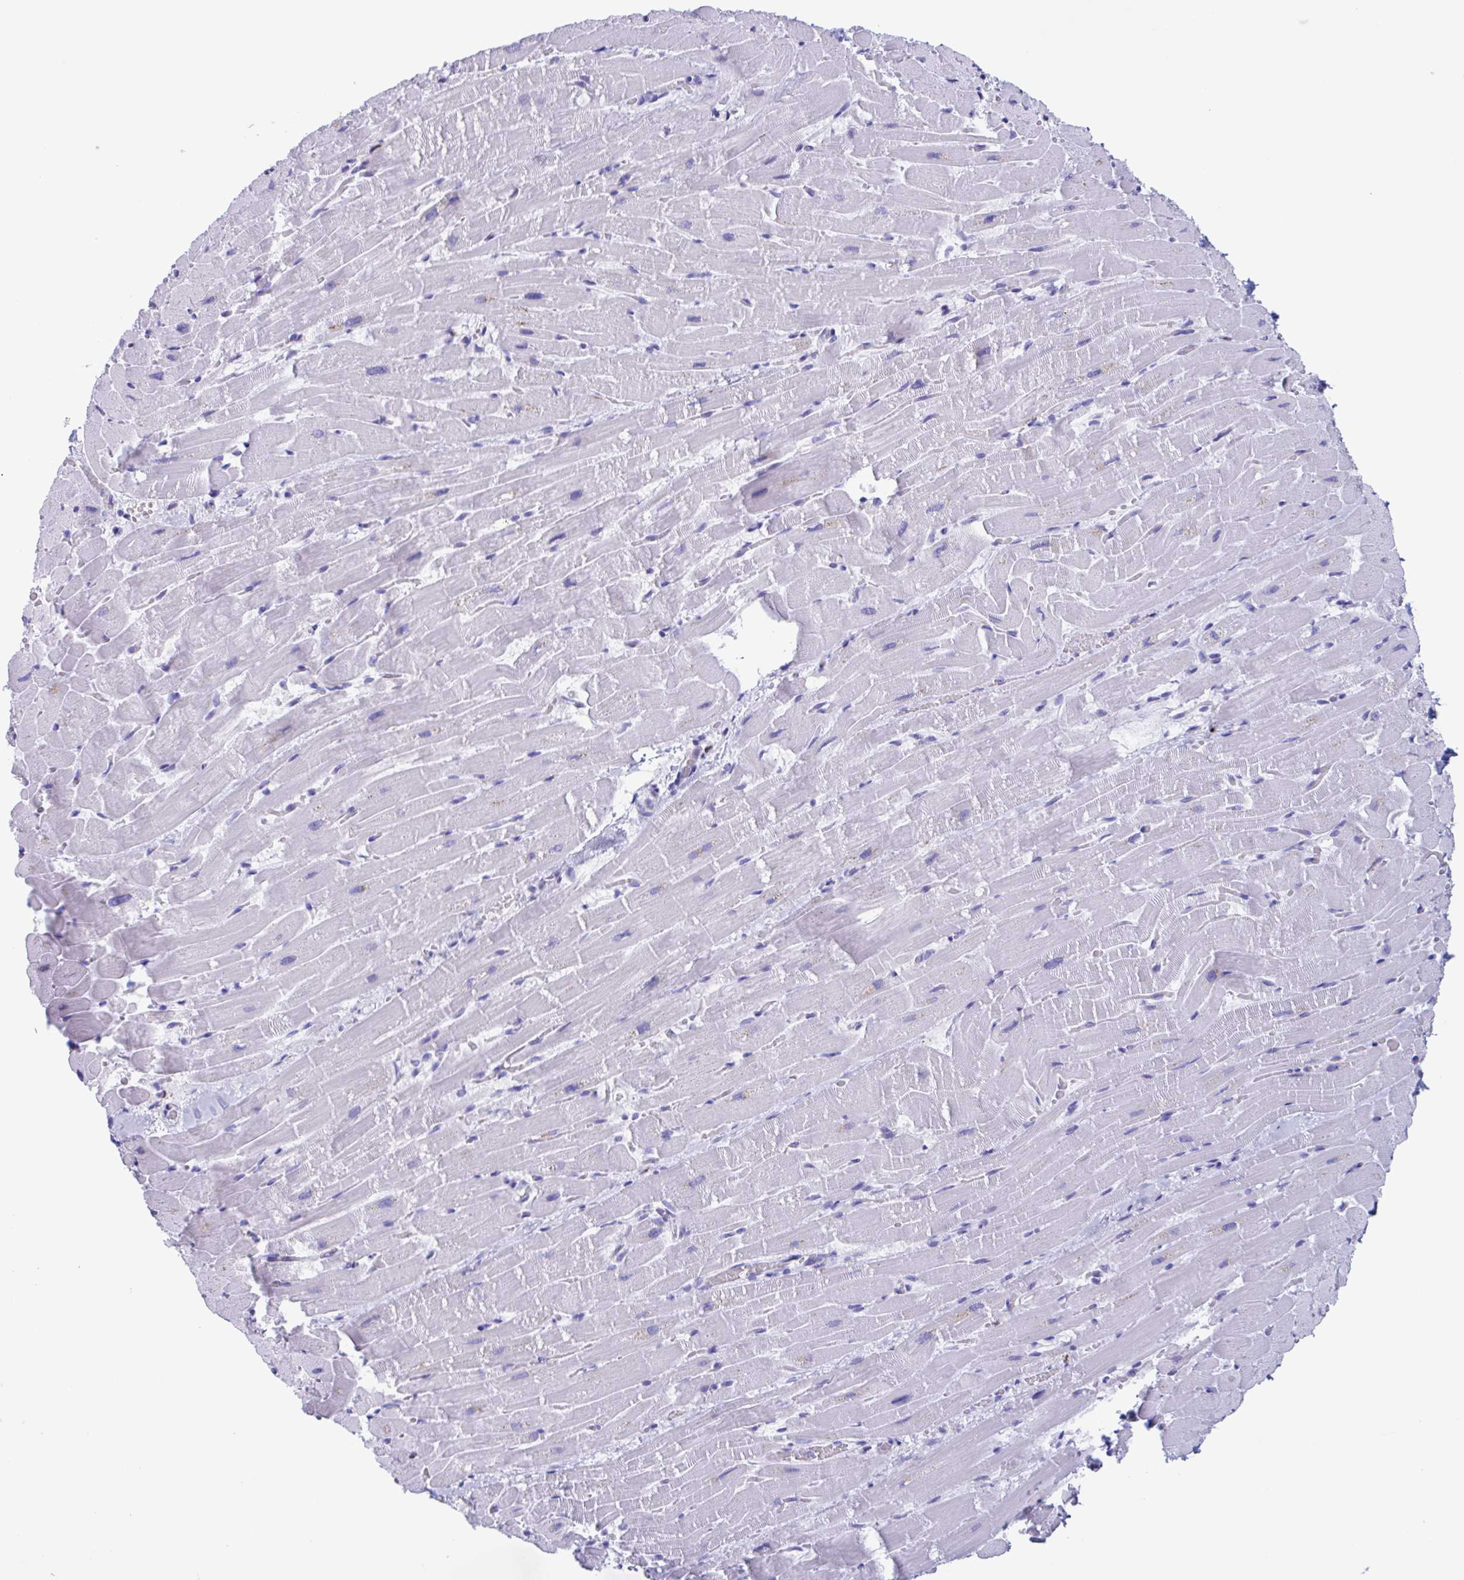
{"staining": {"intensity": "negative", "quantity": "none", "location": "none"}, "tissue": "heart muscle", "cell_type": "Cardiomyocytes", "image_type": "normal", "snomed": [{"axis": "morphology", "description": "Normal tissue, NOS"}, {"axis": "topography", "description": "Heart"}], "caption": "Micrograph shows no significant protein expression in cardiomyocytes of benign heart muscle. Brightfield microscopy of immunohistochemistry (IHC) stained with DAB (3,3'-diaminobenzidine) (brown) and hematoxylin (blue), captured at high magnification.", "gene": "ZNF850", "patient": {"sex": "male", "age": 37}}